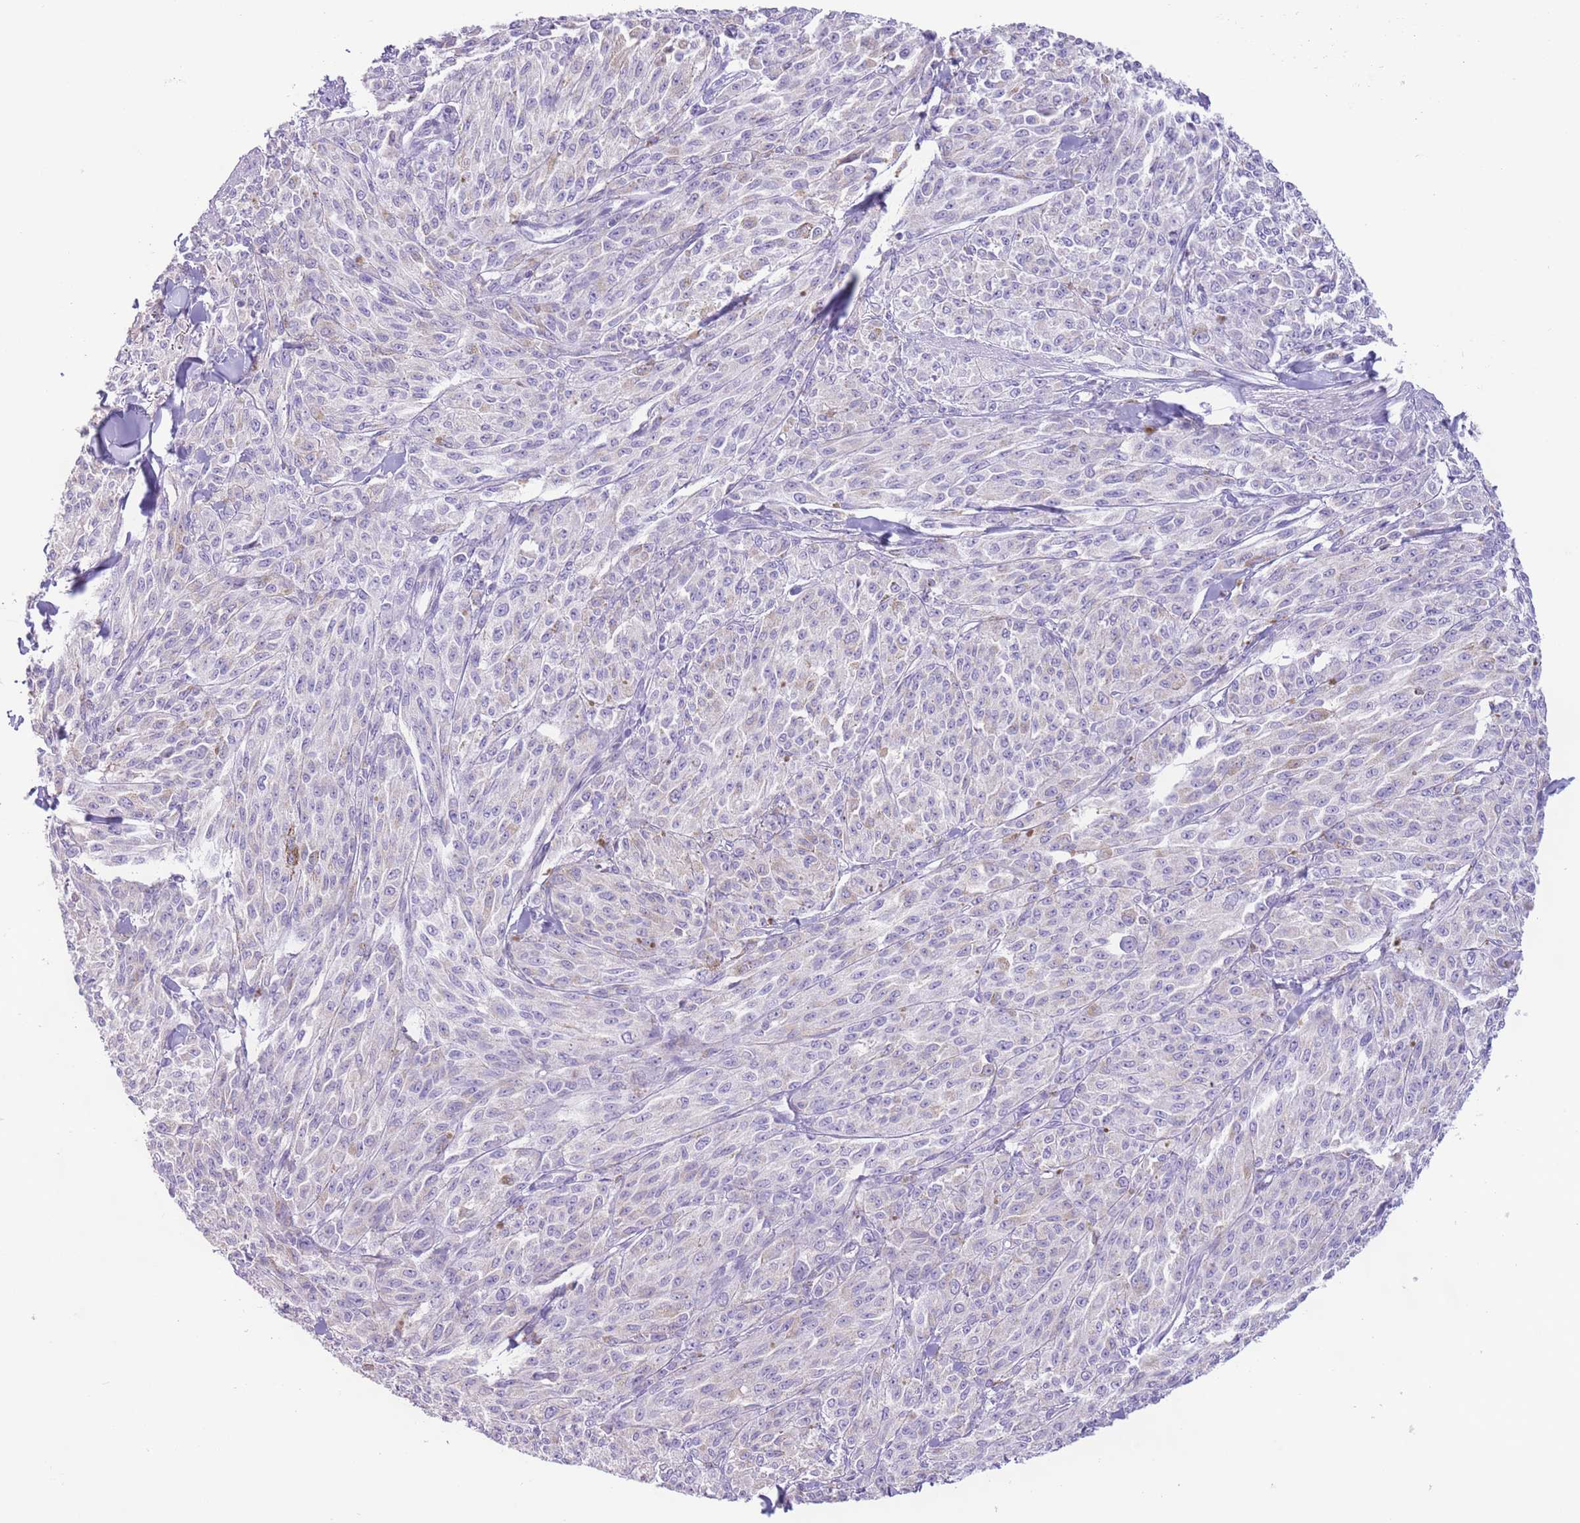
{"staining": {"intensity": "negative", "quantity": "none", "location": "none"}, "tissue": "melanoma", "cell_type": "Tumor cells", "image_type": "cancer", "snomed": [{"axis": "morphology", "description": "Malignant melanoma, NOS"}, {"axis": "topography", "description": "Skin"}], "caption": "Melanoma stained for a protein using immunohistochemistry reveals no staining tumor cells.", "gene": "ZNF697", "patient": {"sex": "female", "age": 52}}